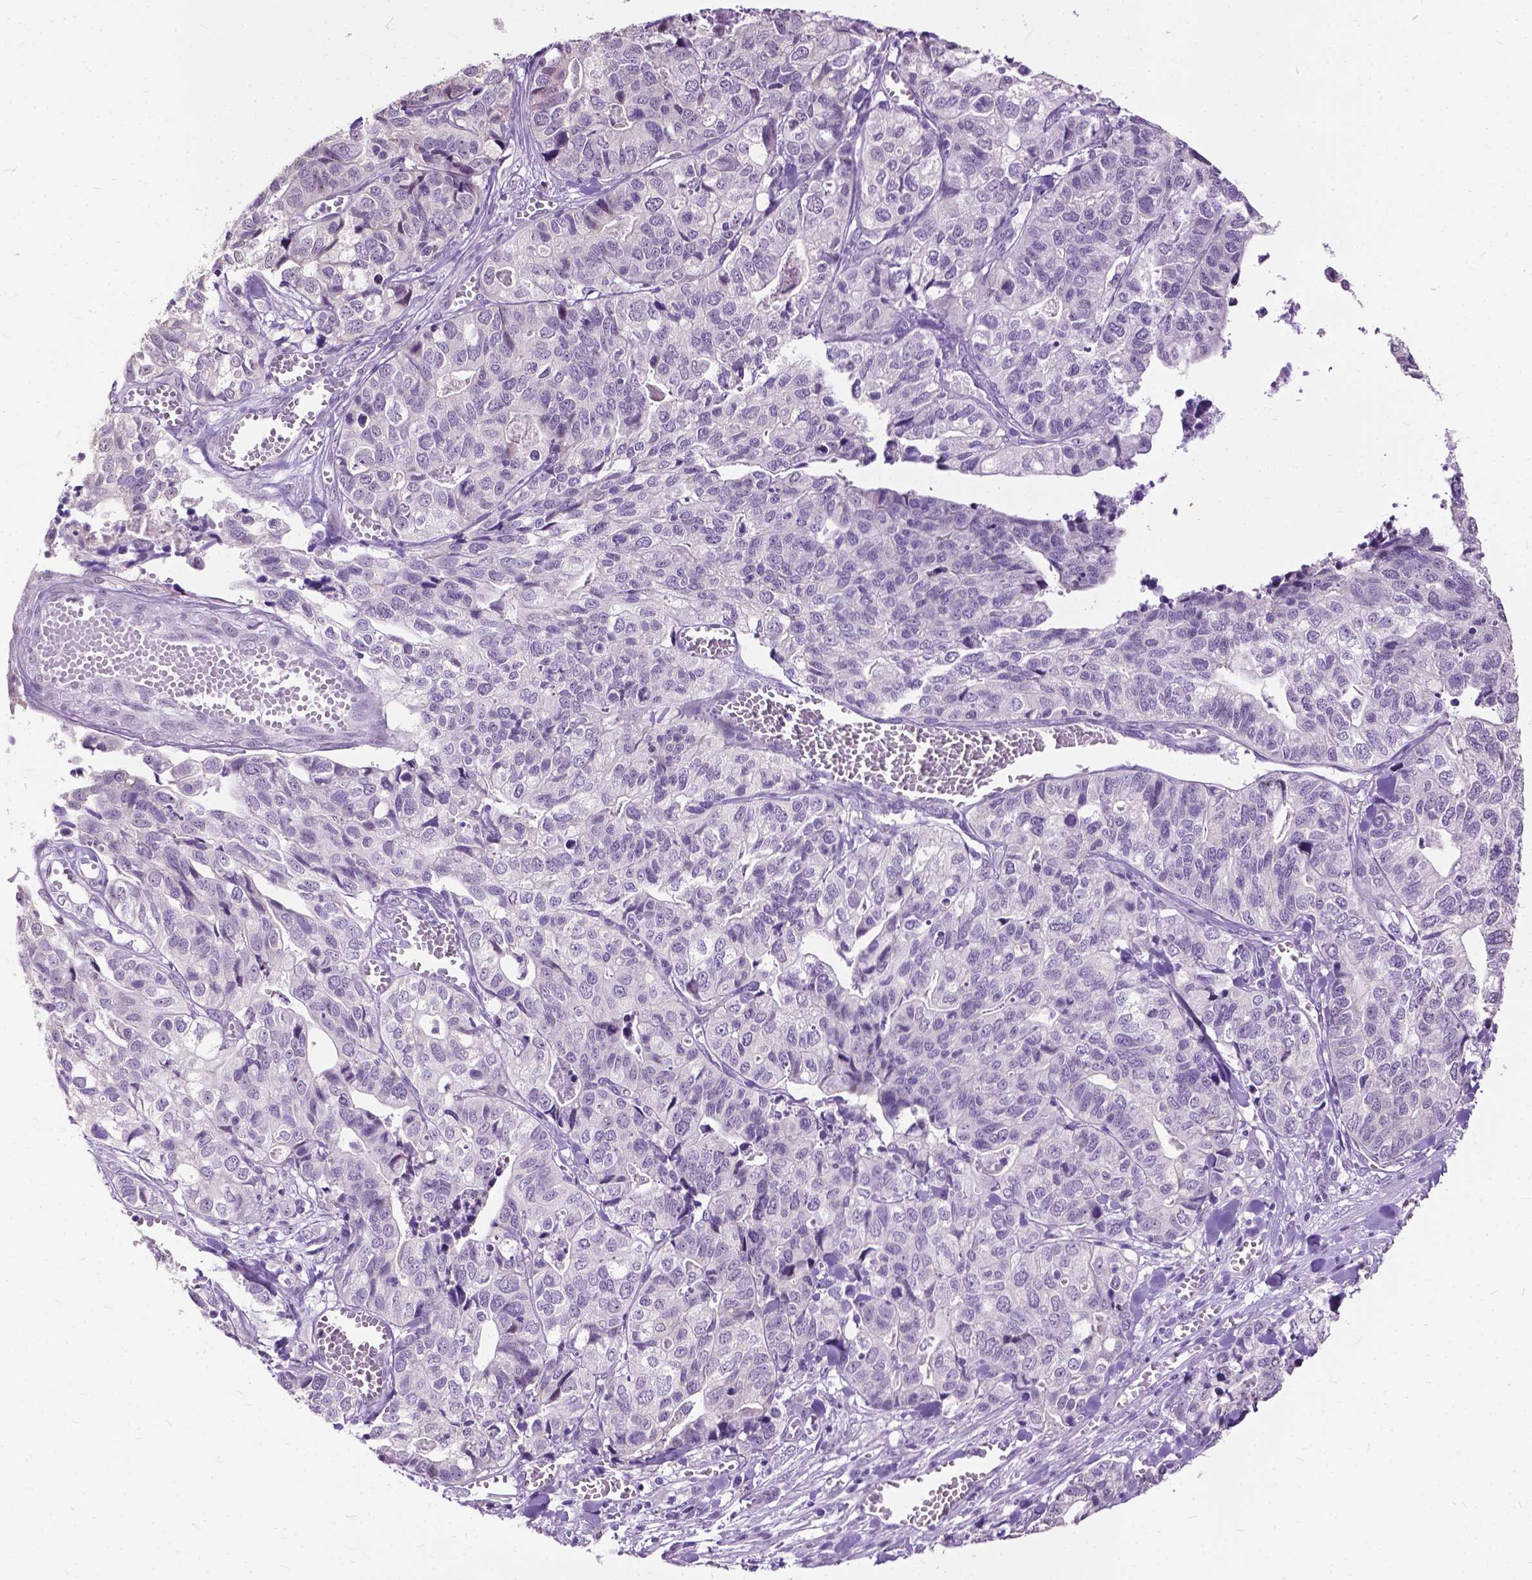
{"staining": {"intensity": "negative", "quantity": "none", "location": "none"}, "tissue": "stomach cancer", "cell_type": "Tumor cells", "image_type": "cancer", "snomed": [{"axis": "morphology", "description": "Adenocarcinoma, NOS"}, {"axis": "topography", "description": "Stomach, upper"}], "caption": "DAB immunohistochemical staining of human adenocarcinoma (stomach) reveals no significant positivity in tumor cells. (DAB (3,3'-diaminobenzidine) immunohistochemistry visualized using brightfield microscopy, high magnification).", "gene": "GPR37L1", "patient": {"sex": "female", "age": 67}}